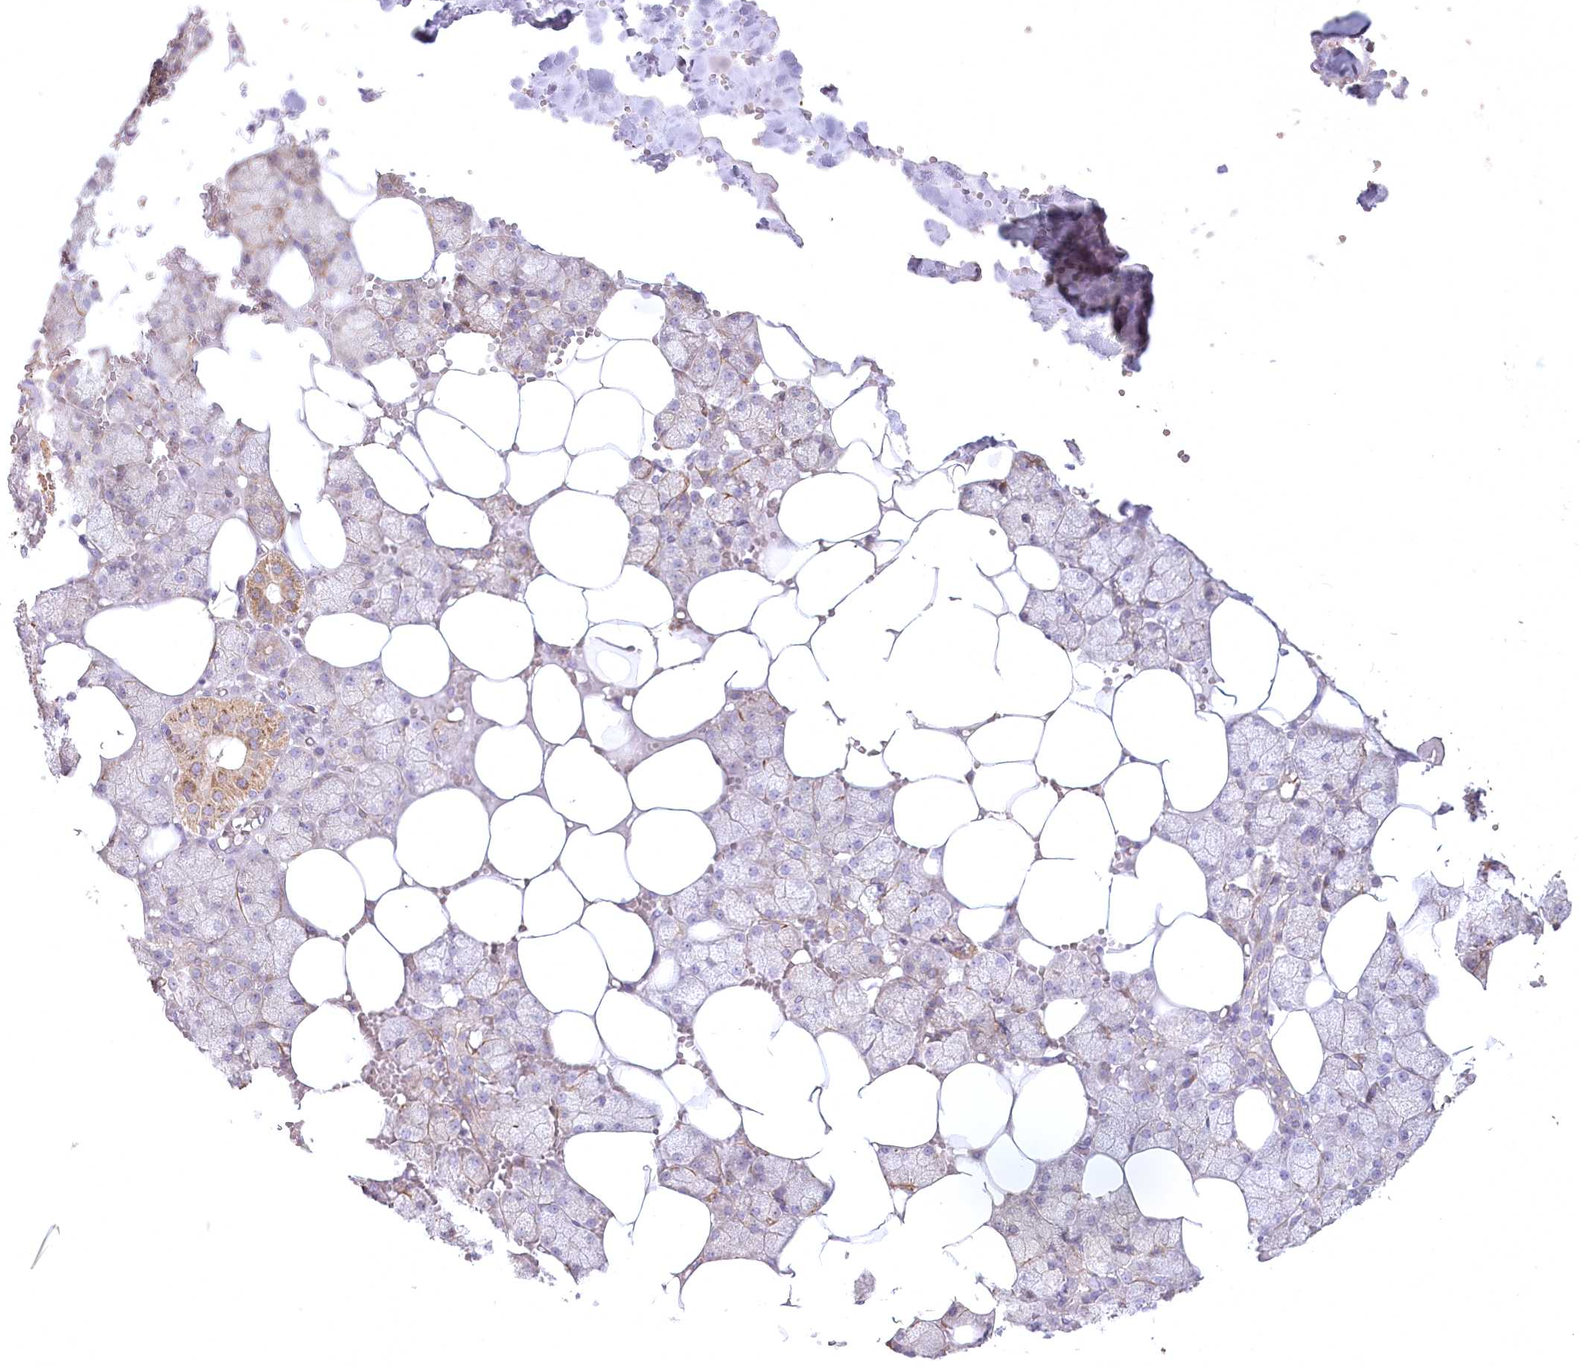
{"staining": {"intensity": "moderate", "quantity": "<25%", "location": "cytoplasmic/membranous"}, "tissue": "salivary gland", "cell_type": "Glandular cells", "image_type": "normal", "snomed": [{"axis": "morphology", "description": "Normal tissue, NOS"}, {"axis": "topography", "description": "Salivary gland"}], "caption": "Salivary gland stained for a protein (brown) shows moderate cytoplasmic/membranous positive expression in about <25% of glandular cells.", "gene": "INPP4B", "patient": {"sex": "male", "age": 62}}